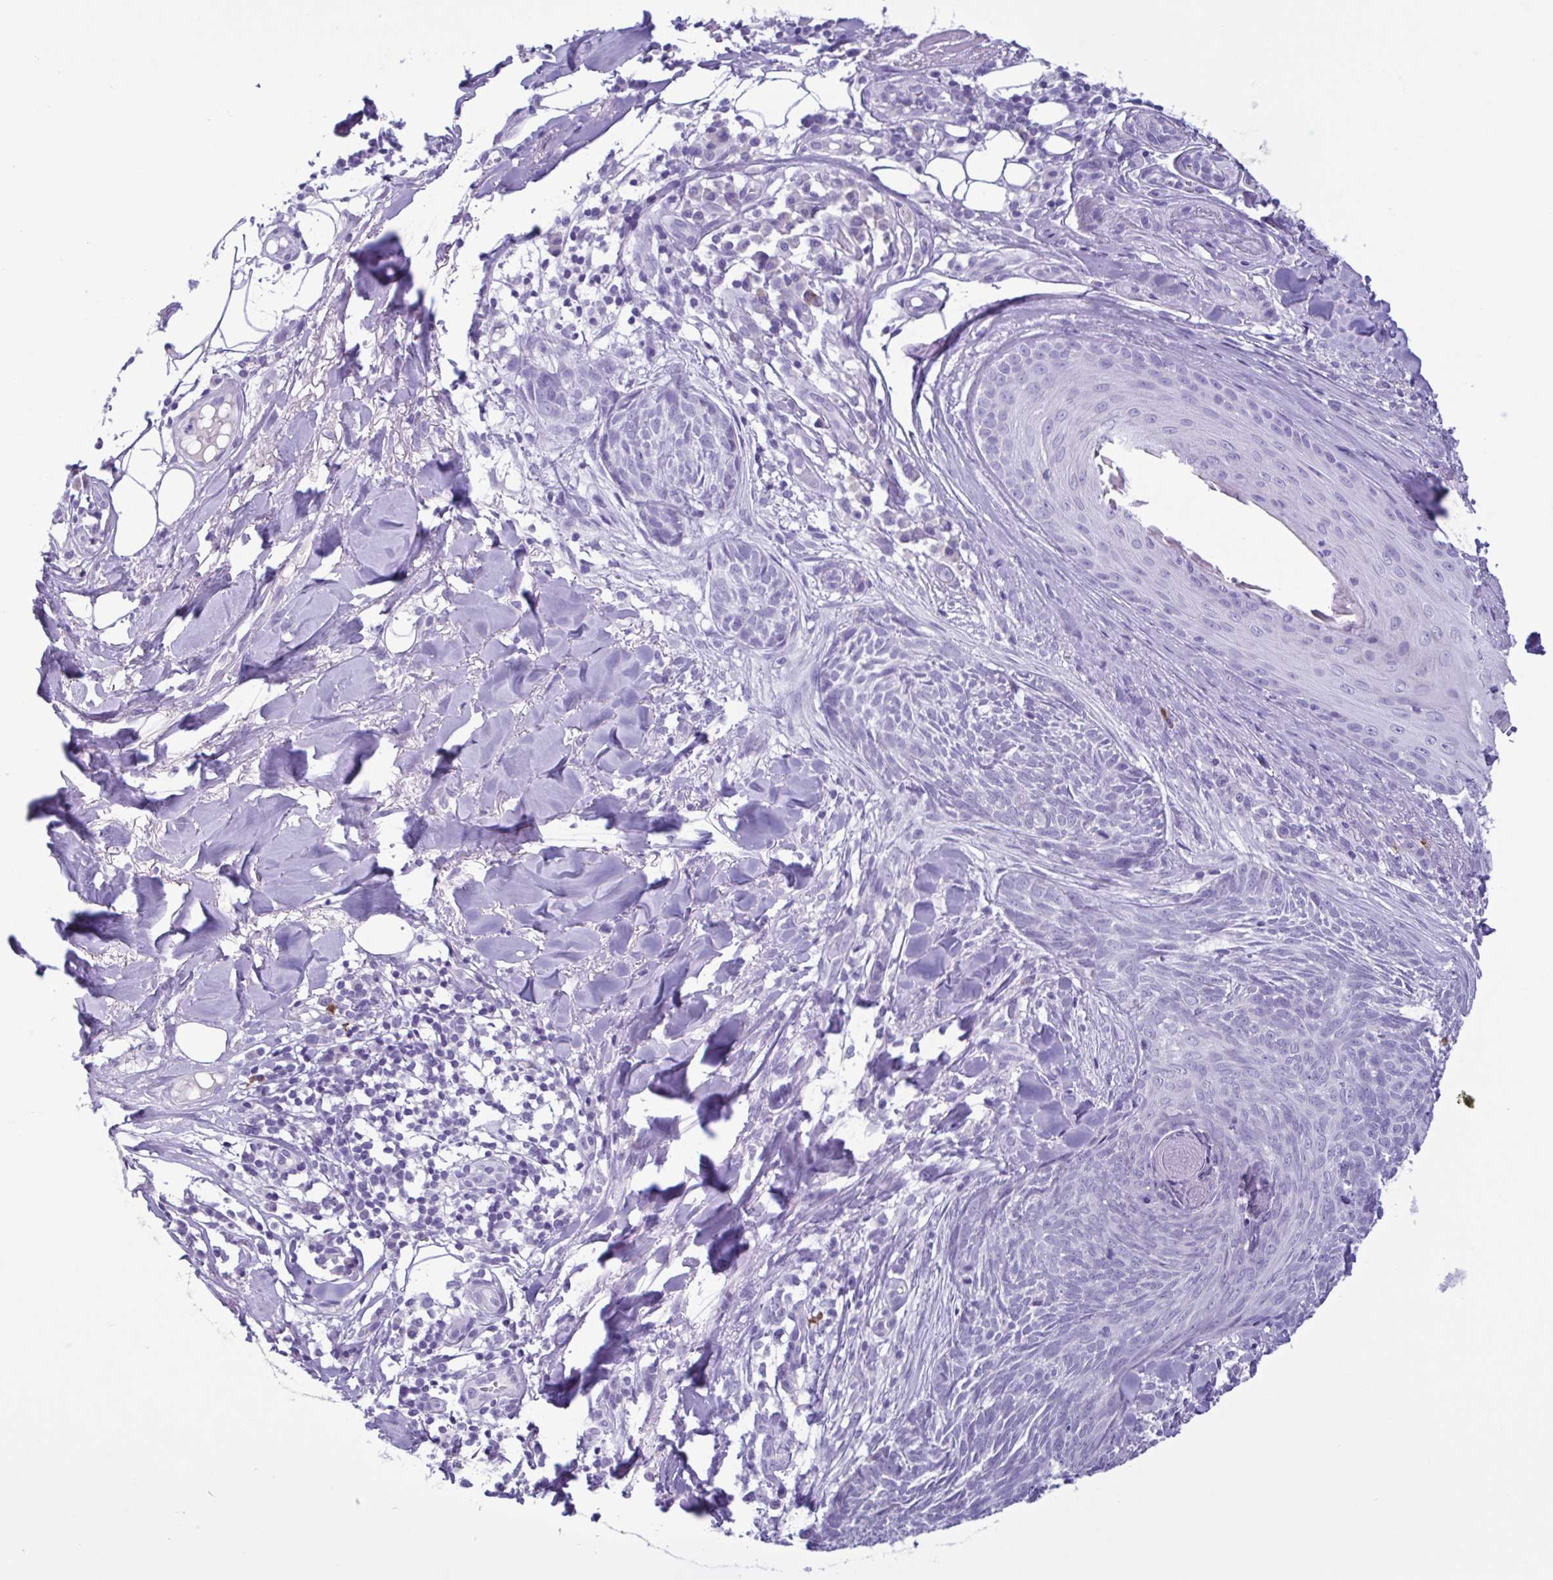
{"staining": {"intensity": "negative", "quantity": "none", "location": "none"}, "tissue": "skin cancer", "cell_type": "Tumor cells", "image_type": "cancer", "snomed": [{"axis": "morphology", "description": "Basal cell carcinoma"}, {"axis": "topography", "description": "Skin"}], "caption": "This image is of basal cell carcinoma (skin) stained with immunohistochemistry to label a protein in brown with the nuclei are counter-stained blue. There is no expression in tumor cells.", "gene": "INAFM1", "patient": {"sex": "female", "age": 93}}